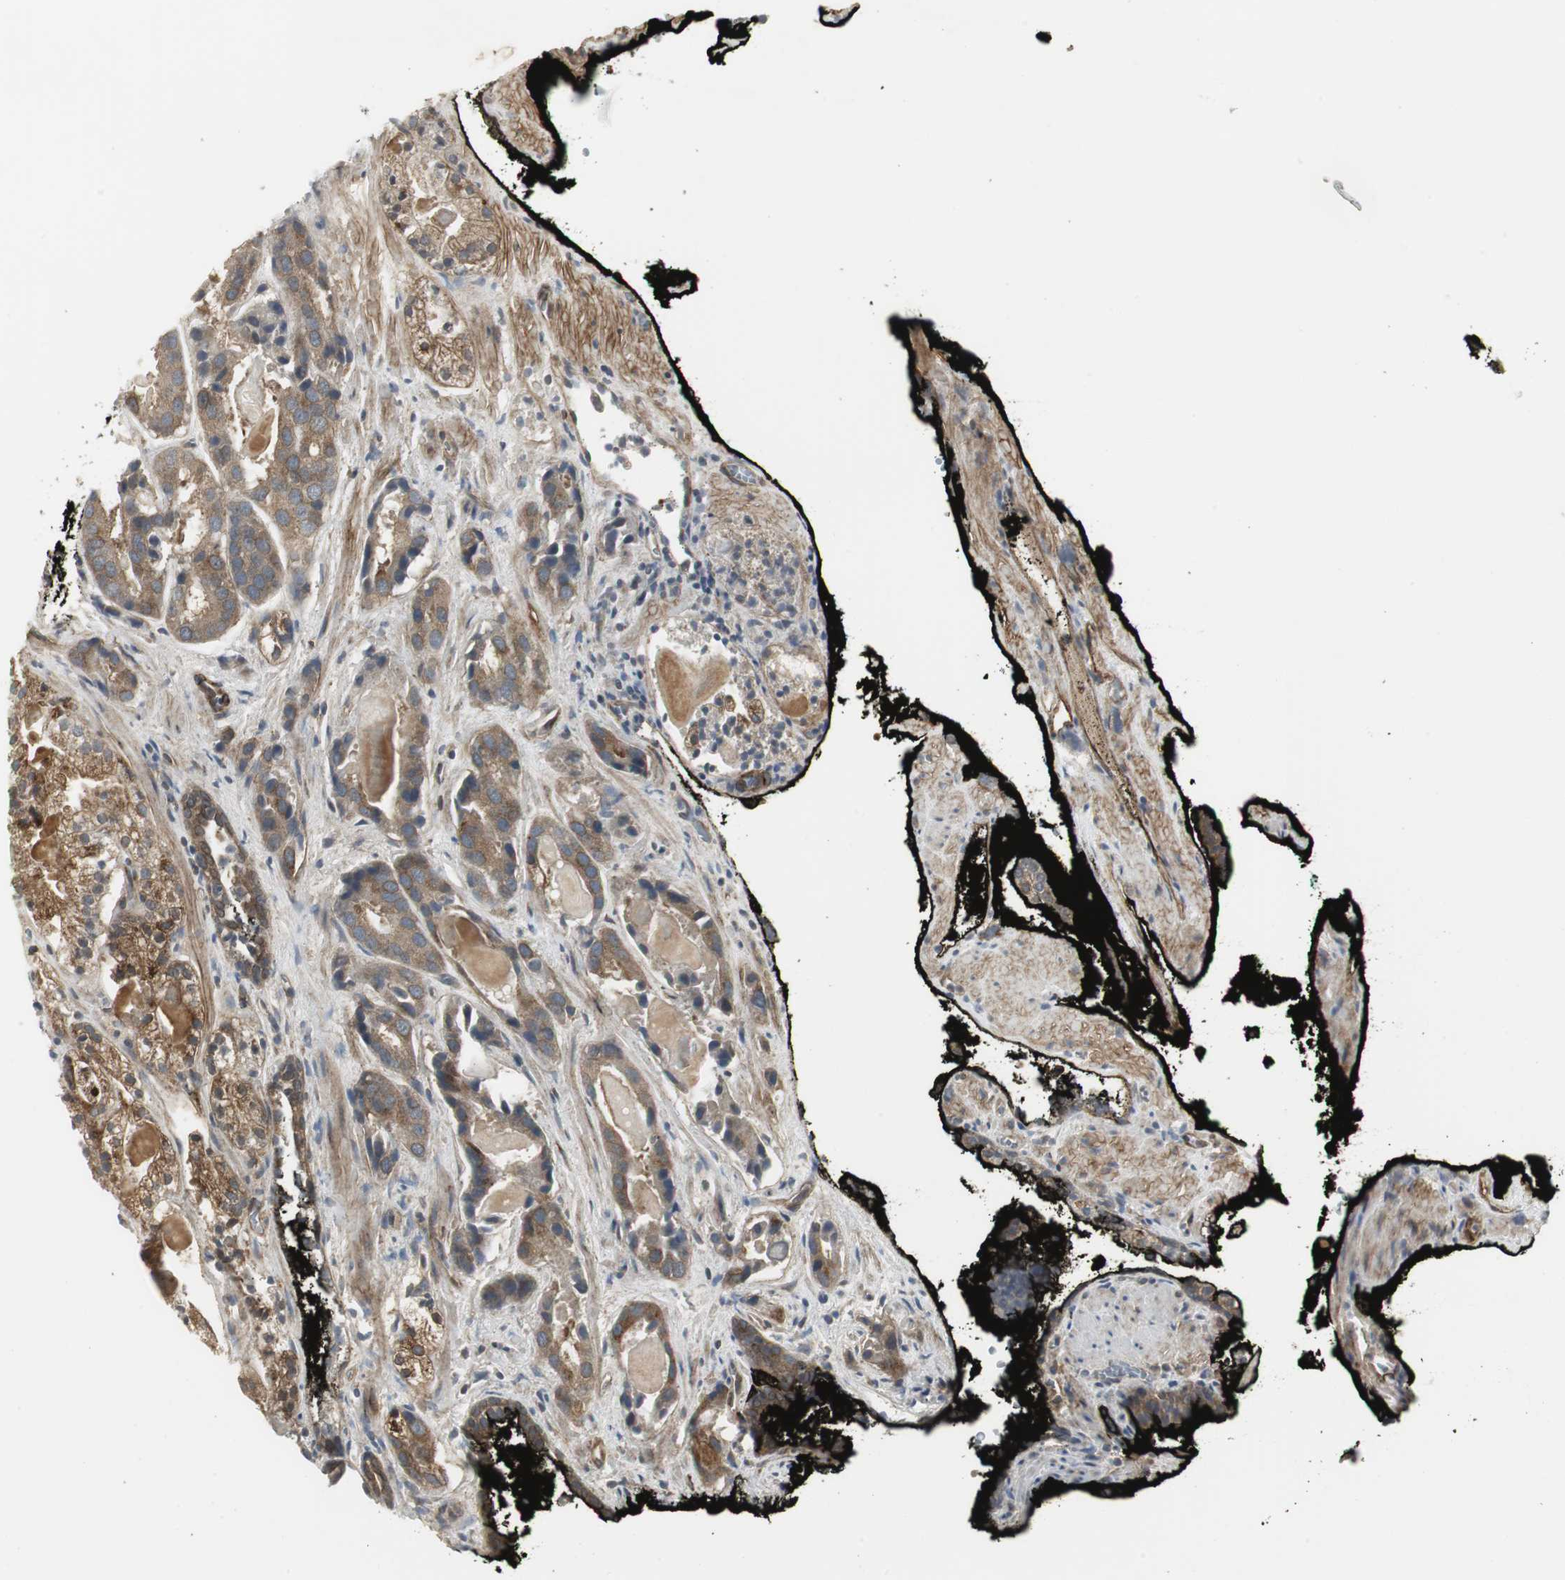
{"staining": {"intensity": "weak", "quantity": "25%-75%", "location": "cytoplasmic/membranous"}, "tissue": "prostate cancer", "cell_type": "Tumor cells", "image_type": "cancer", "snomed": [{"axis": "morphology", "description": "Adenocarcinoma, High grade"}, {"axis": "topography", "description": "Prostate"}], "caption": "Immunohistochemical staining of human prostate adenocarcinoma (high-grade) shows low levels of weak cytoplasmic/membranous expression in about 25%-75% of tumor cells. (DAB = brown stain, brightfield microscopy at high magnification).", "gene": "SCYL3", "patient": {"sex": "male", "age": 58}}